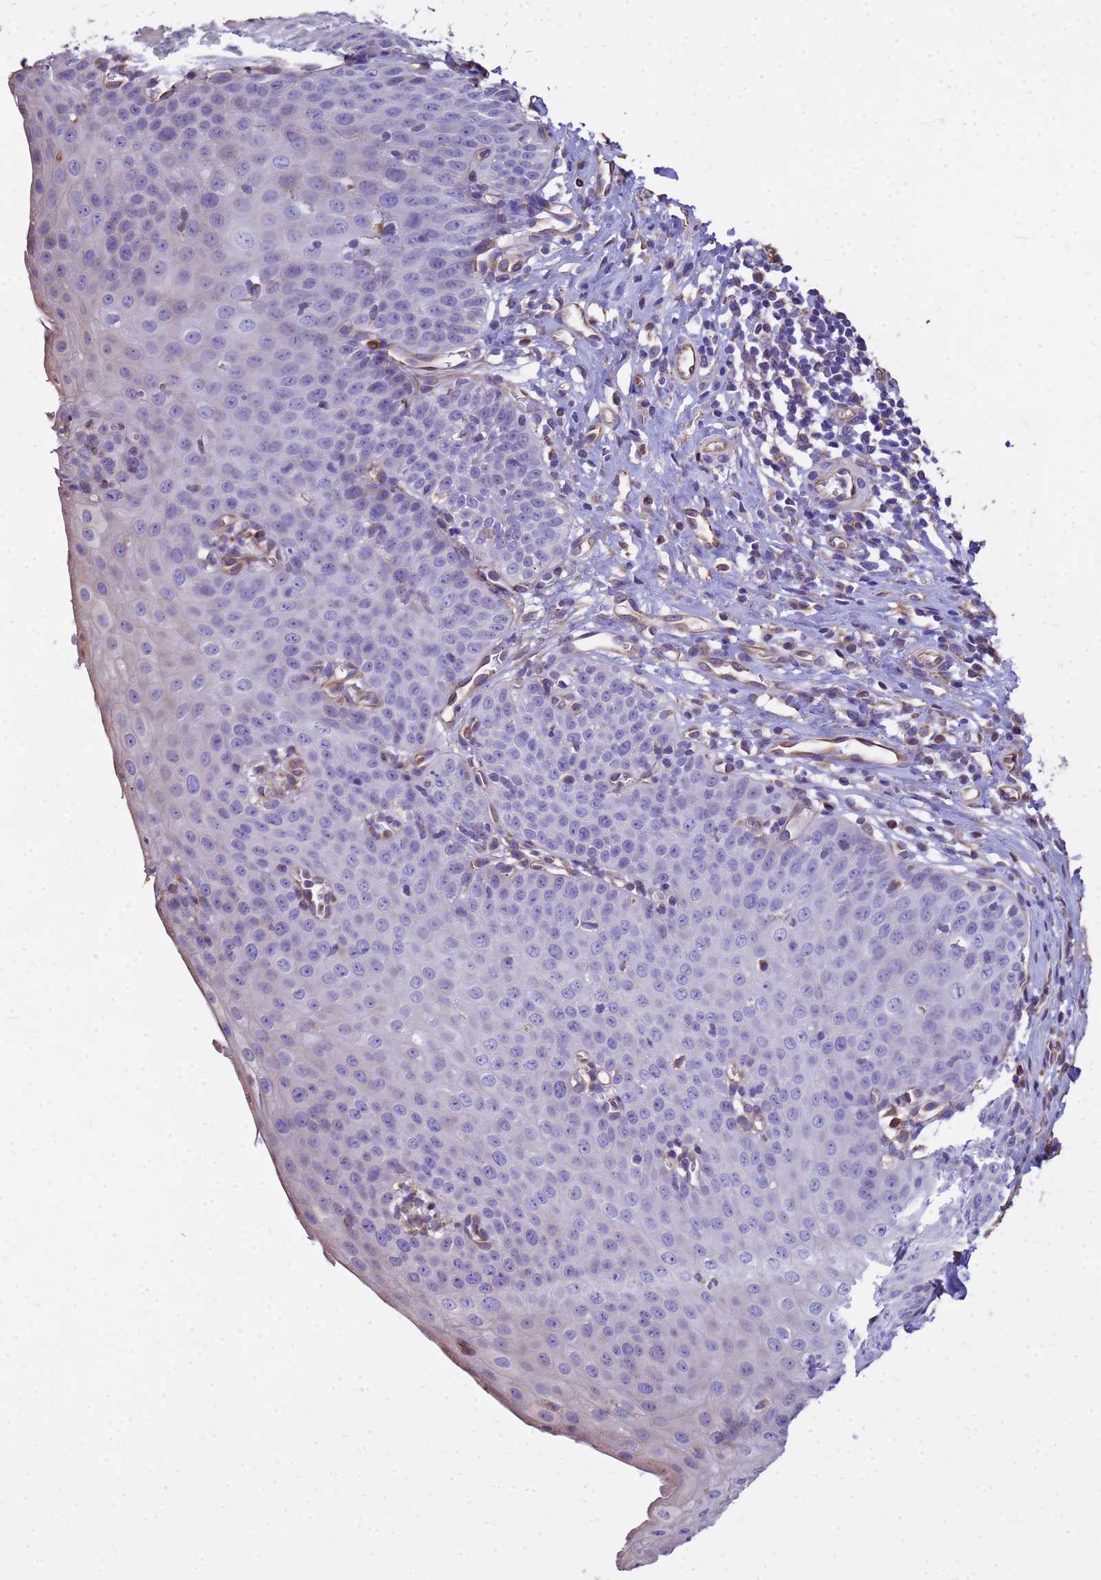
{"staining": {"intensity": "negative", "quantity": "none", "location": "none"}, "tissue": "esophagus", "cell_type": "Squamous epithelial cells", "image_type": "normal", "snomed": [{"axis": "morphology", "description": "Normal tissue, NOS"}, {"axis": "topography", "description": "Esophagus"}], "caption": "The image shows no significant staining in squamous epithelial cells of esophagus.", "gene": "TCEAL3", "patient": {"sex": "male", "age": 71}}